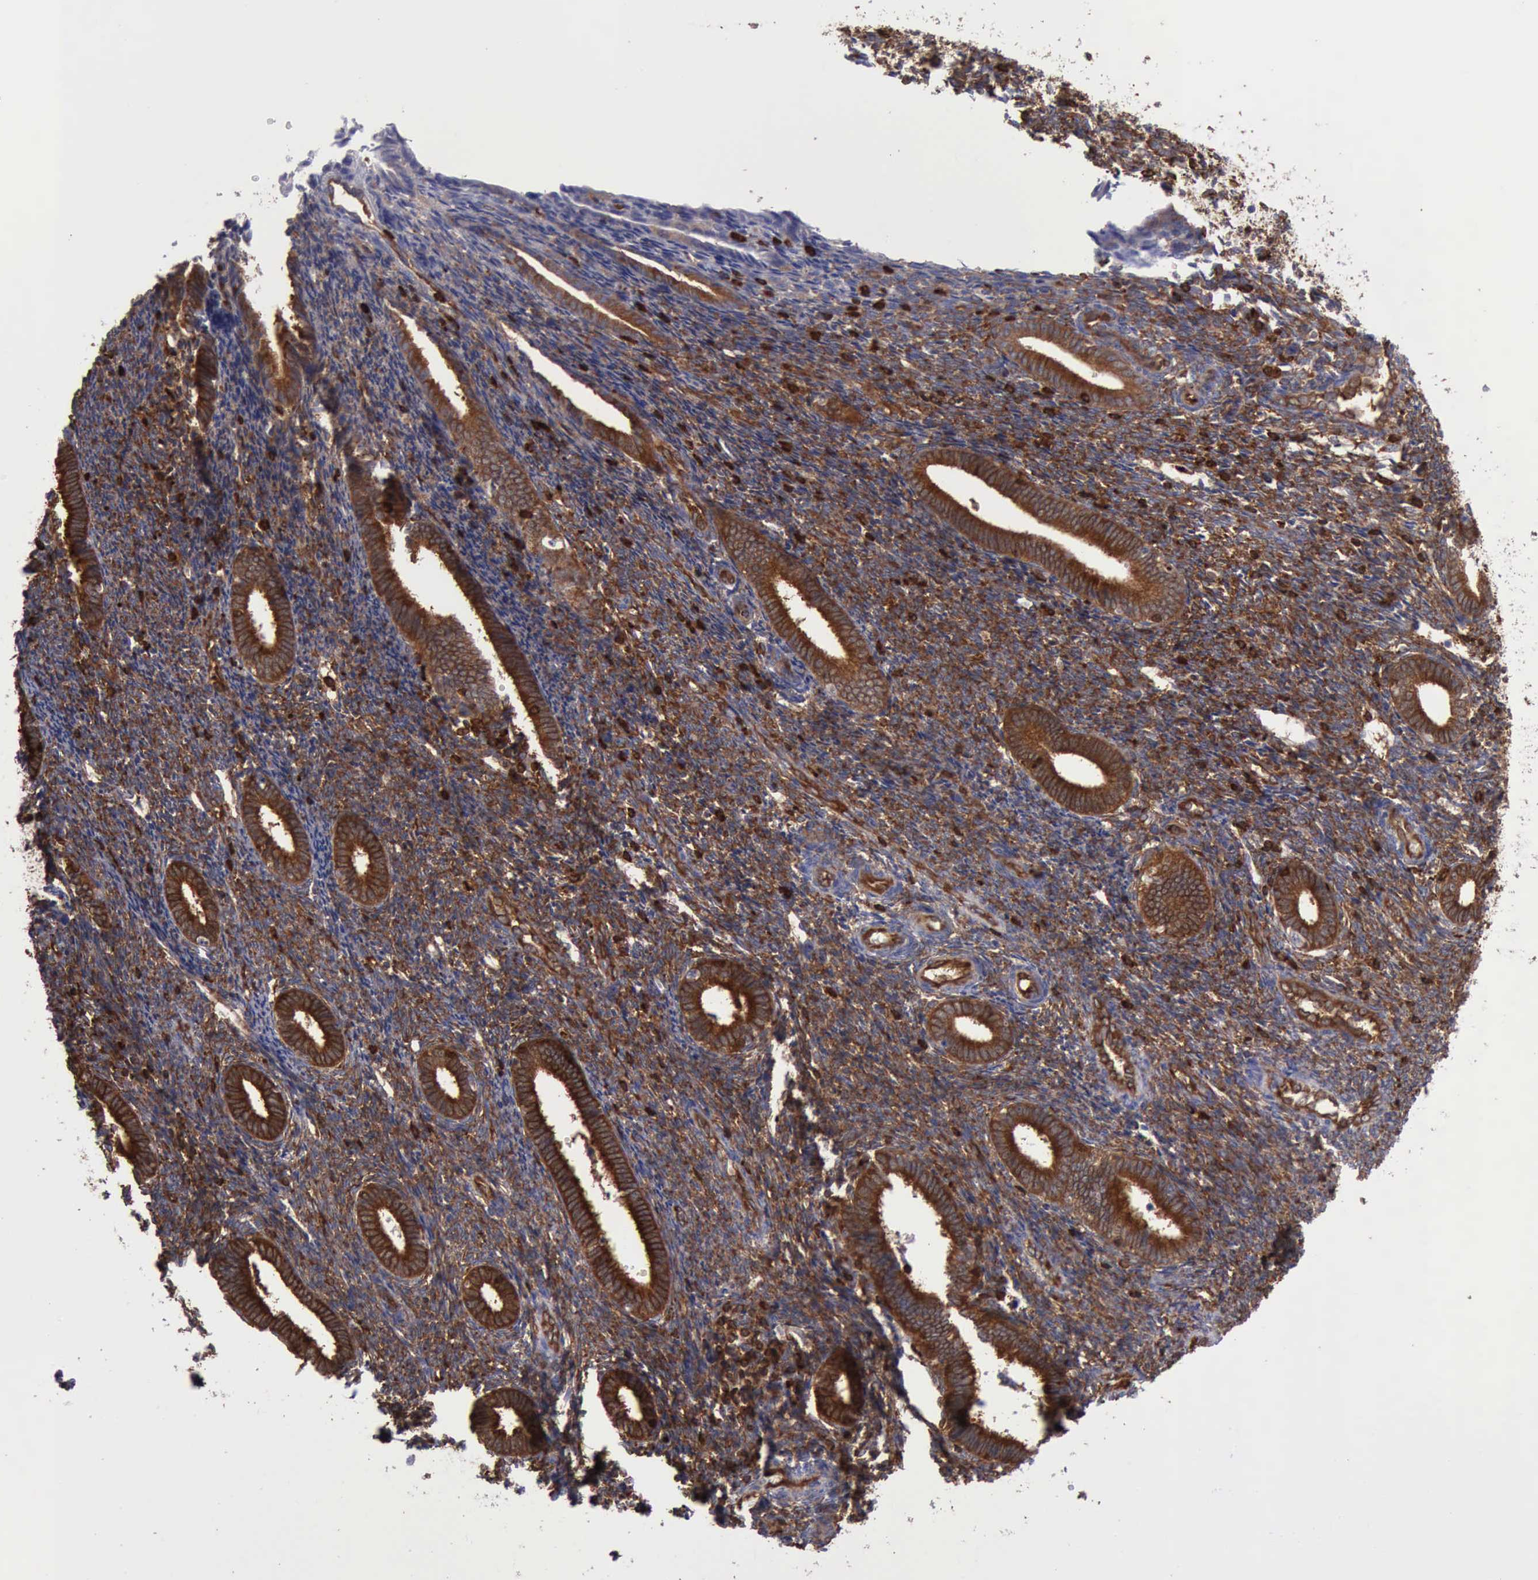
{"staining": {"intensity": "strong", "quantity": ">75%", "location": "cytoplasmic/membranous,nuclear"}, "tissue": "endometrium", "cell_type": "Cells in endometrial stroma", "image_type": "normal", "snomed": [{"axis": "morphology", "description": "Normal tissue, NOS"}, {"axis": "topography", "description": "Endometrium"}], "caption": "Protein analysis of normal endometrium shows strong cytoplasmic/membranous,nuclear expression in about >75% of cells in endometrial stroma. (brown staining indicates protein expression, while blue staining denotes nuclei).", "gene": "PDCD4", "patient": {"sex": "female", "age": 44}}